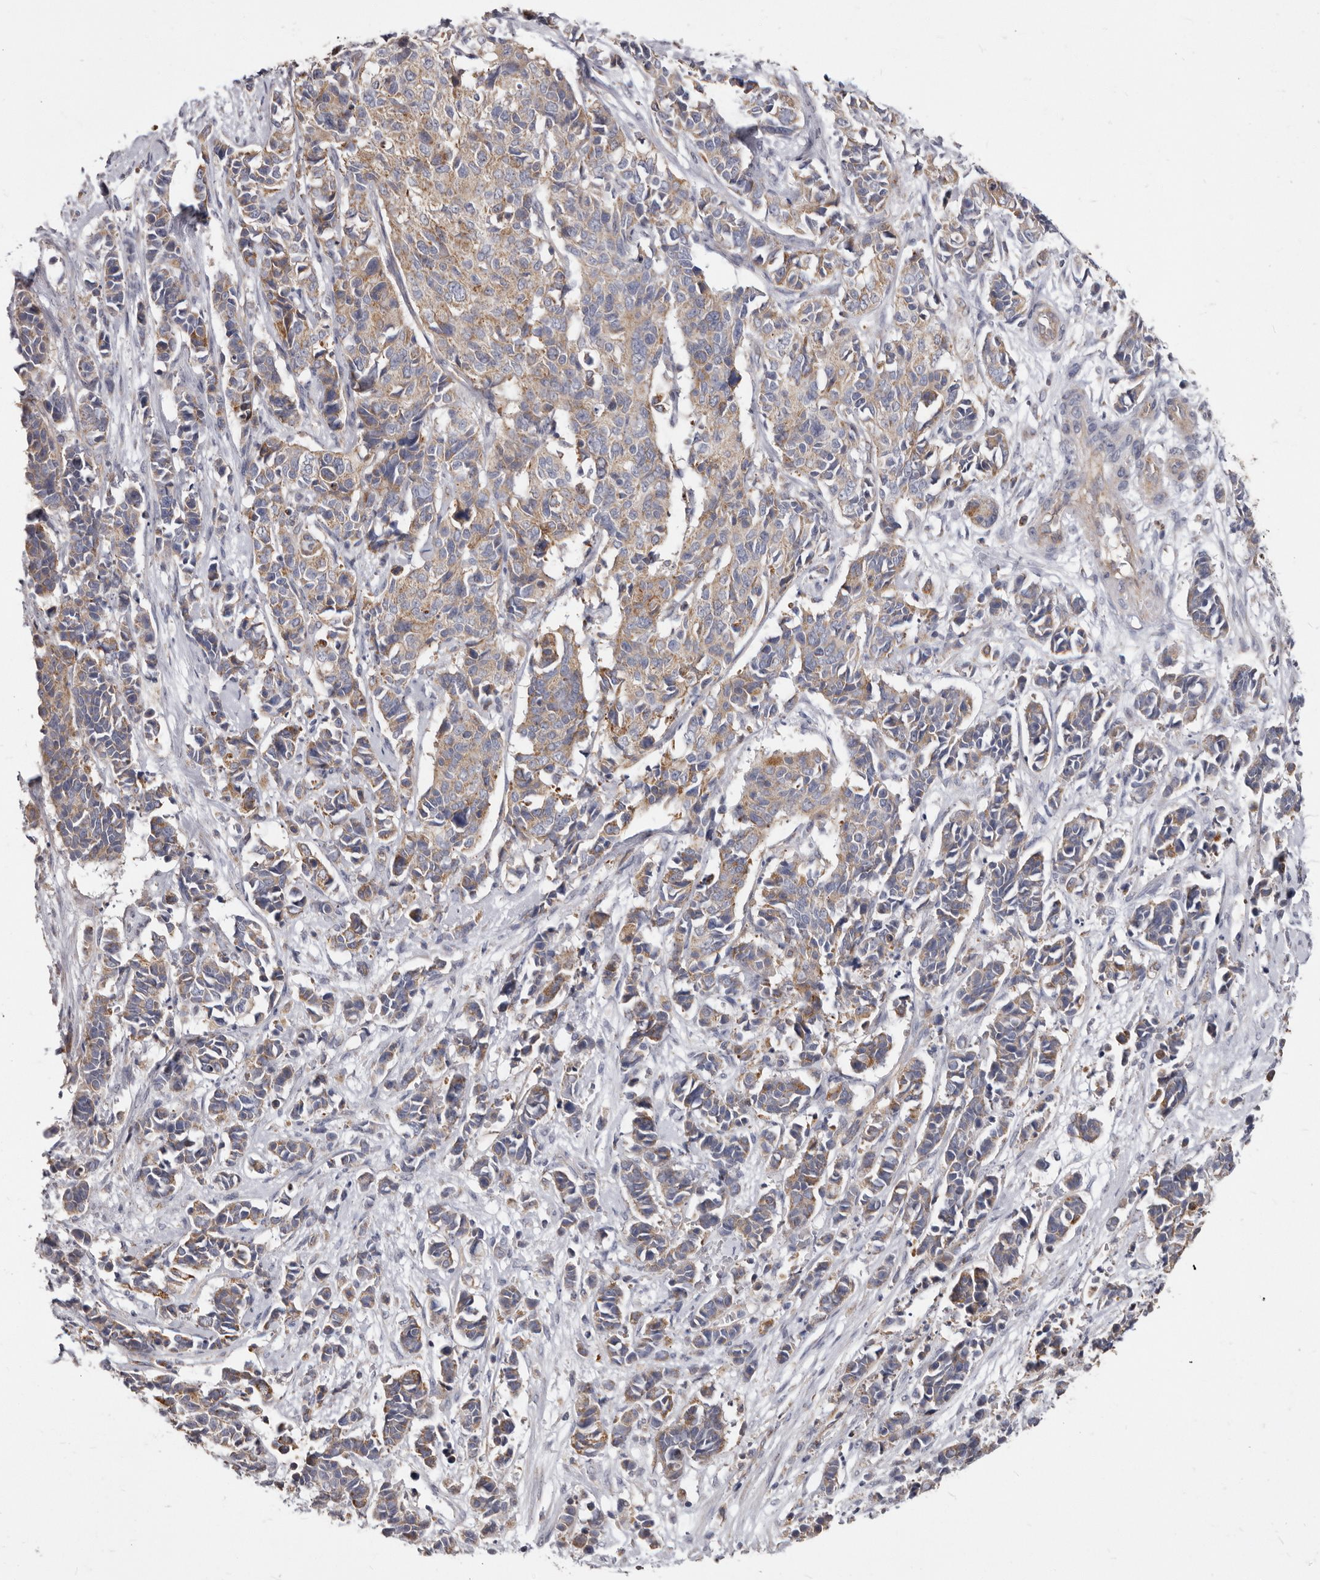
{"staining": {"intensity": "moderate", "quantity": ">75%", "location": "cytoplasmic/membranous"}, "tissue": "cervical cancer", "cell_type": "Tumor cells", "image_type": "cancer", "snomed": [{"axis": "morphology", "description": "Normal tissue, NOS"}, {"axis": "morphology", "description": "Squamous cell carcinoma, NOS"}, {"axis": "topography", "description": "Cervix"}], "caption": "Cervical squamous cell carcinoma stained for a protein reveals moderate cytoplasmic/membranous positivity in tumor cells. (brown staining indicates protein expression, while blue staining denotes nuclei).", "gene": "FMO2", "patient": {"sex": "female", "age": 35}}